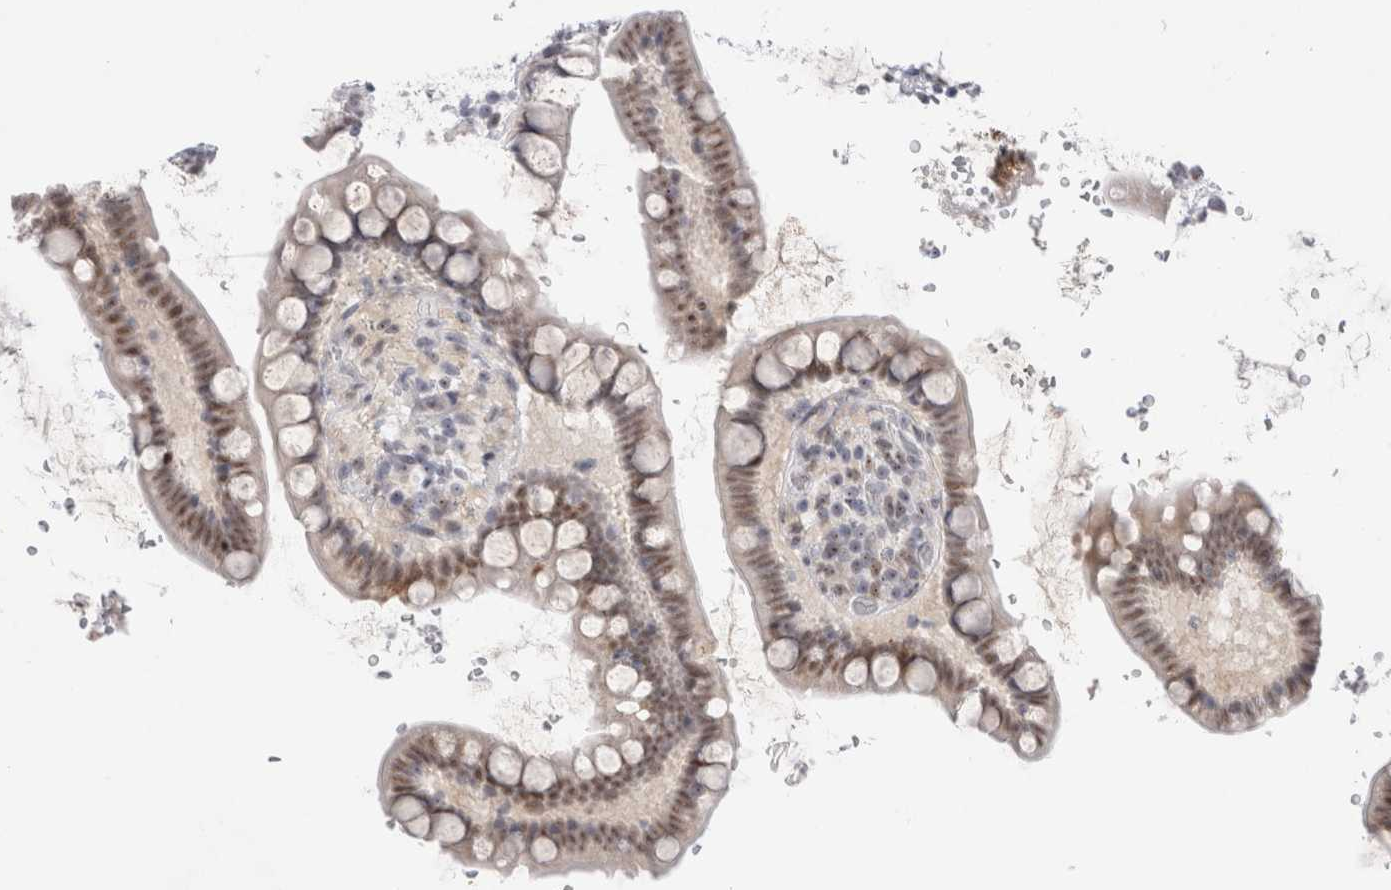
{"staining": {"intensity": "moderate", "quantity": "25%-75%", "location": "cytoplasmic/membranous,nuclear"}, "tissue": "small intestine", "cell_type": "Glandular cells", "image_type": "normal", "snomed": [{"axis": "morphology", "description": "Normal tissue, NOS"}, {"axis": "topography", "description": "Smooth muscle"}, {"axis": "topography", "description": "Small intestine"}], "caption": "An immunohistochemistry histopathology image of normal tissue is shown. Protein staining in brown highlights moderate cytoplasmic/membranous,nuclear positivity in small intestine within glandular cells.", "gene": "CERS5", "patient": {"sex": "female", "age": 84}}